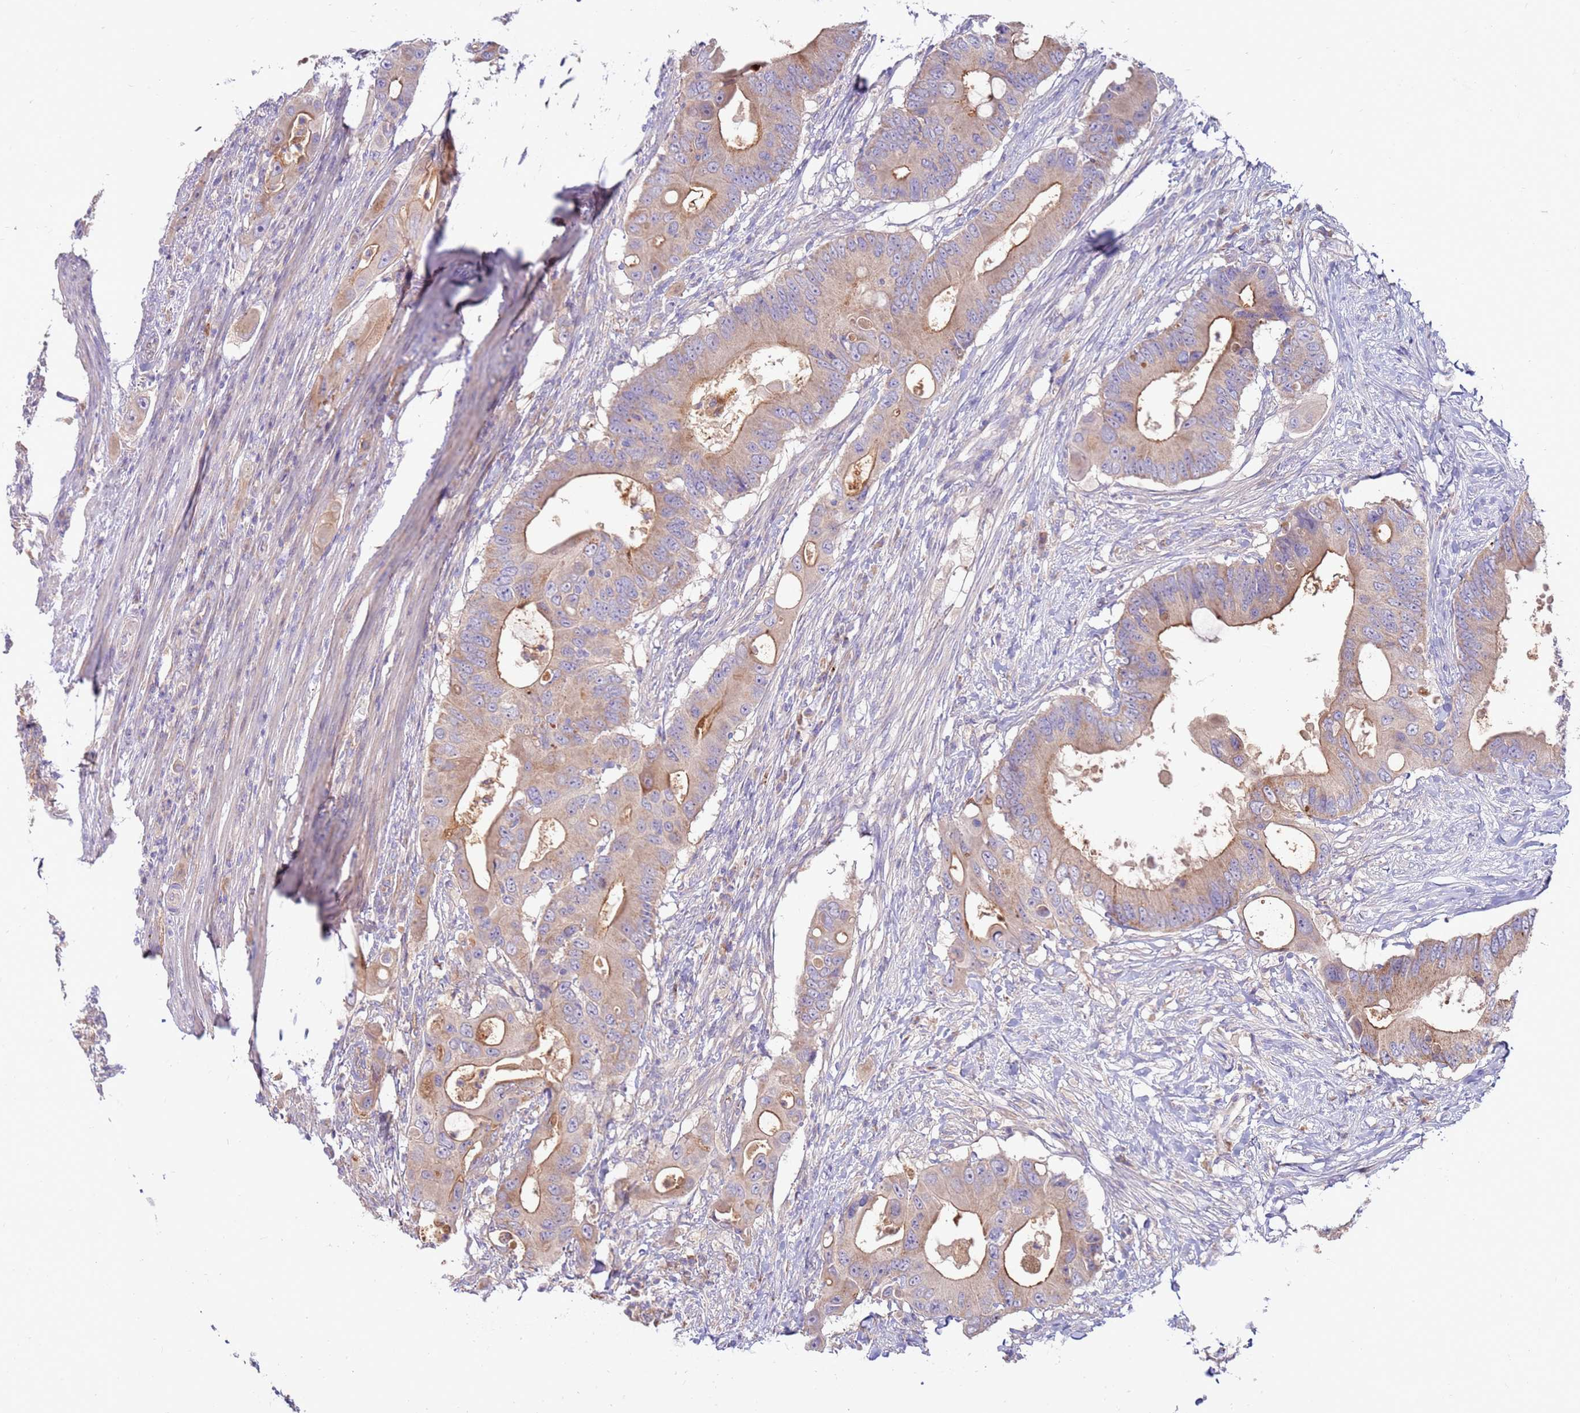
{"staining": {"intensity": "moderate", "quantity": "25%-75%", "location": "cytoplasmic/membranous"}, "tissue": "colorectal cancer", "cell_type": "Tumor cells", "image_type": "cancer", "snomed": [{"axis": "morphology", "description": "Adenocarcinoma, NOS"}, {"axis": "topography", "description": "Colon"}], "caption": "The micrograph shows immunohistochemical staining of colorectal cancer (adenocarcinoma). There is moderate cytoplasmic/membranous expression is appreciated in approximately 25%-75% of tumor cells.", "gene": "SLC44A4", "patient": {"sex": "male", "age": 71}}